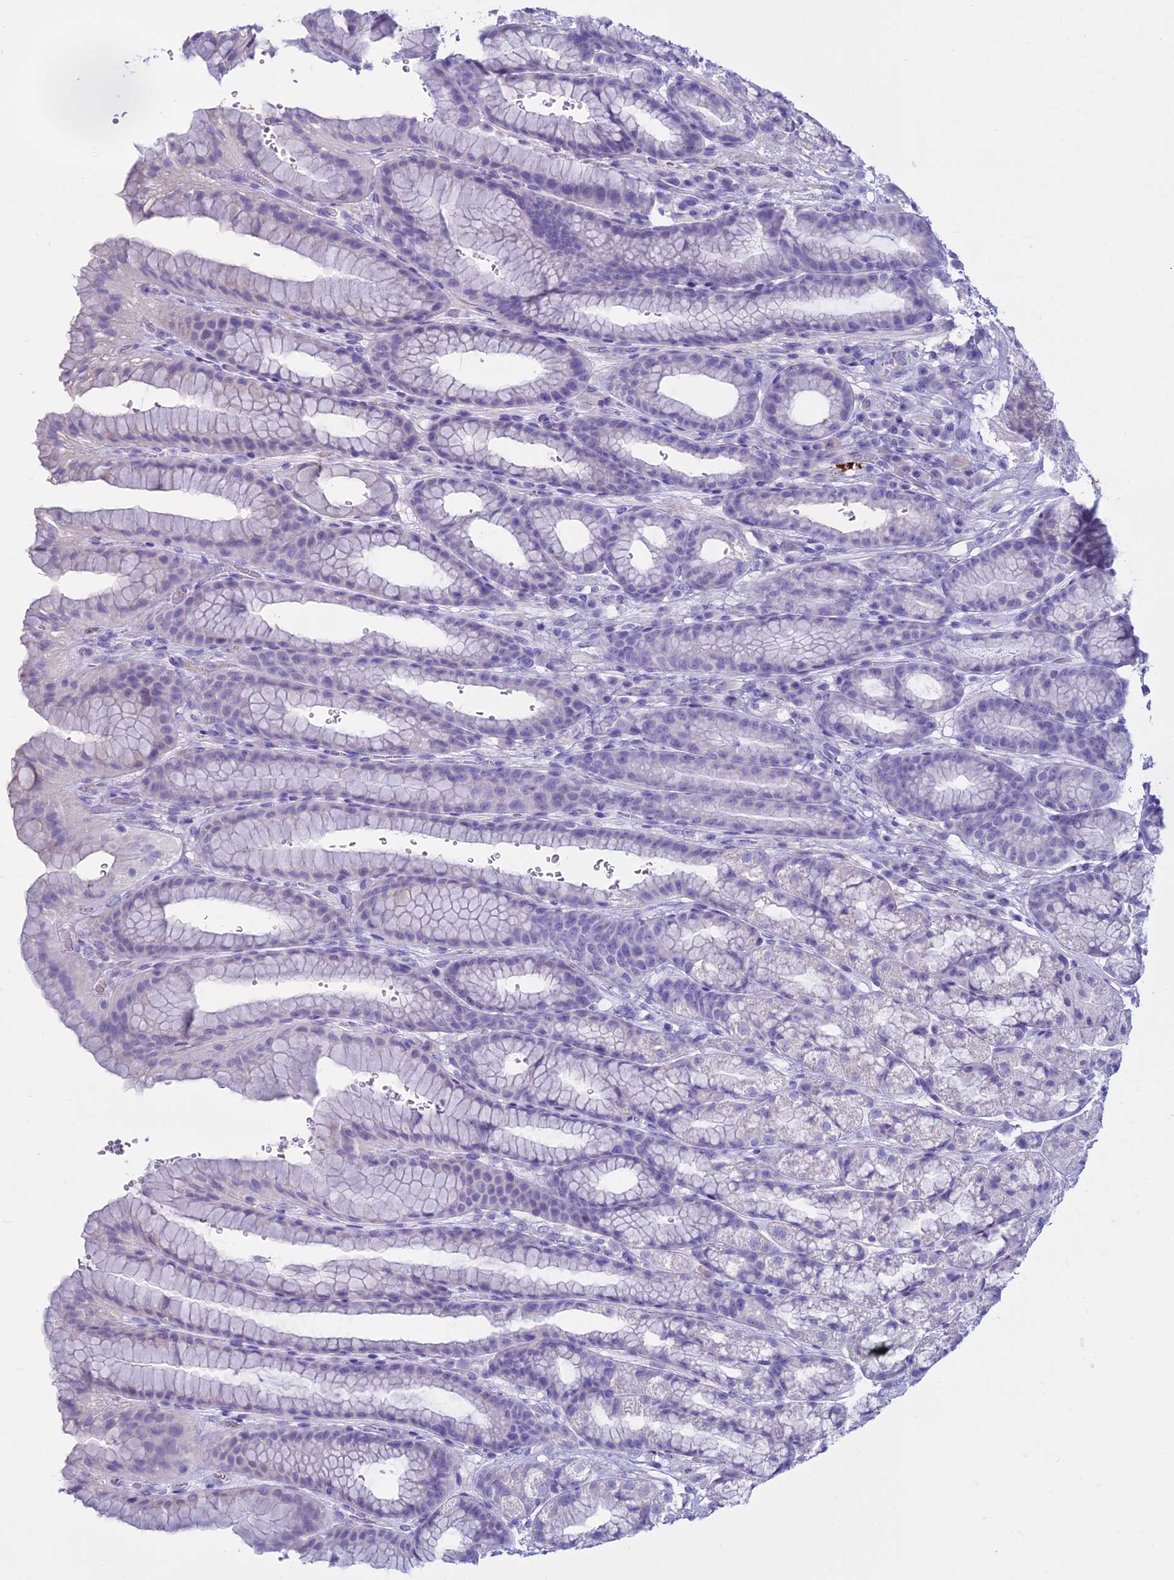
{"staining": {"intensity": "negative", "quantity": "none", "location": "none"}, "tissue": "stomach", "cell_type": "Glandular cells", "image_type": "normal", "snomed": [{"axis": "morphology", "description": "Normal tissue, NOS"}, {"axis": "morphology", "description": "Adenocarcinoma, NOS"}, {"axis": "topography", "description": "Stomach"}], "caption": "High magnification brightfield microscopy of benign stomach stained with DAB (3,3'-diaminobenzidine) (brown) and counterstained with hematoxylin (blue): glandular cells show no significant staining. (DAB (3,3'-diaminobenzidine) immunohistochemistry (IHC) visualized using brightfield microscopy, high magnification).", "gene": "CLEC2L", "patient": {"sex": "male", "age": 57}}